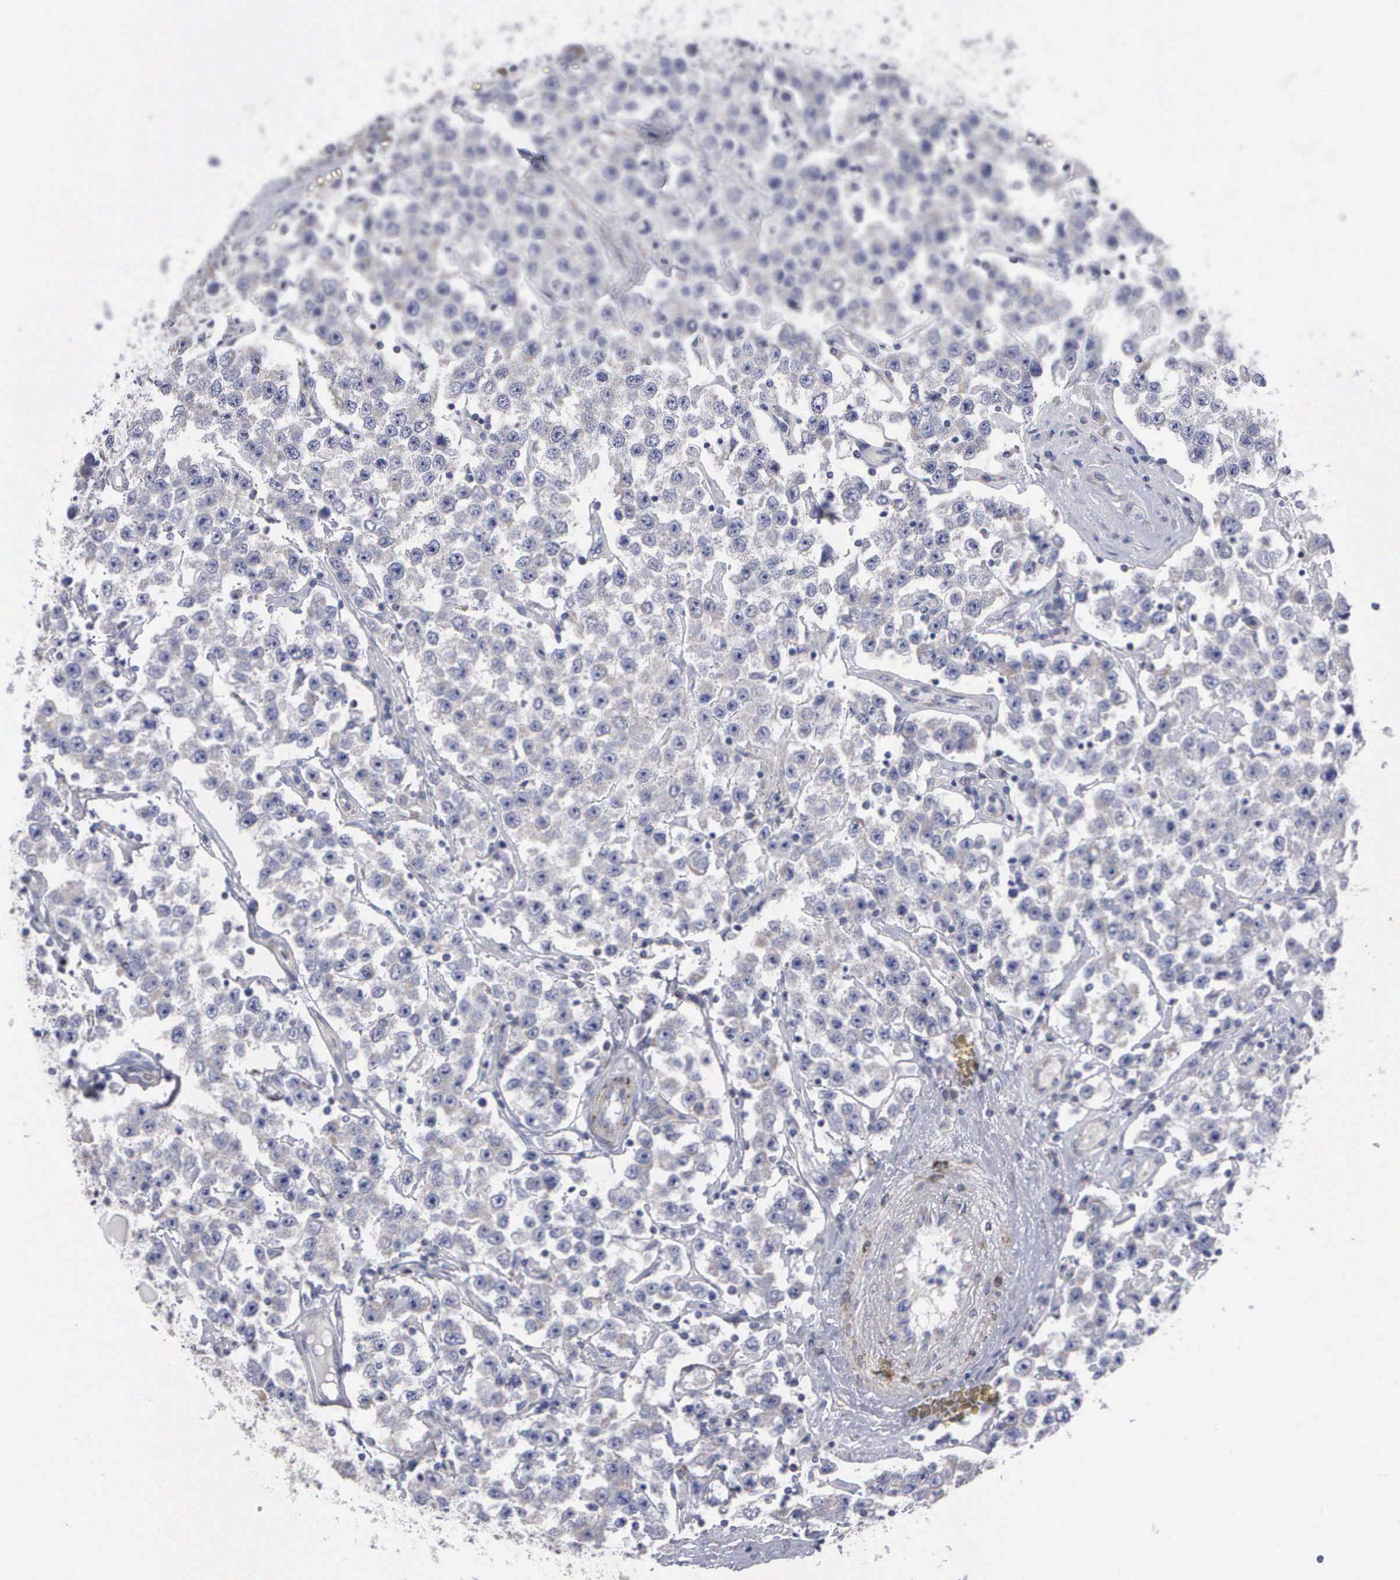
{"staining": {"intensity": "negative", "quantity": "none", "location": "none"}, "tissue": "testis cancer", "cell_type": "Tumor cells", "image_type": "cancer", "snomed": [{"axis": "morphology", "description": "Seminoma, NOS"}, {"axis": "topography", "description": "Testis"}], "caption": "The histopathology image exhibits no staining of tumor cells in testis cancer. (DAB immunohistochemistry (IHC) with hematoxylin counter stain).", "gene": "APOOL", "patient": {"sex": "male", "age": 52}}